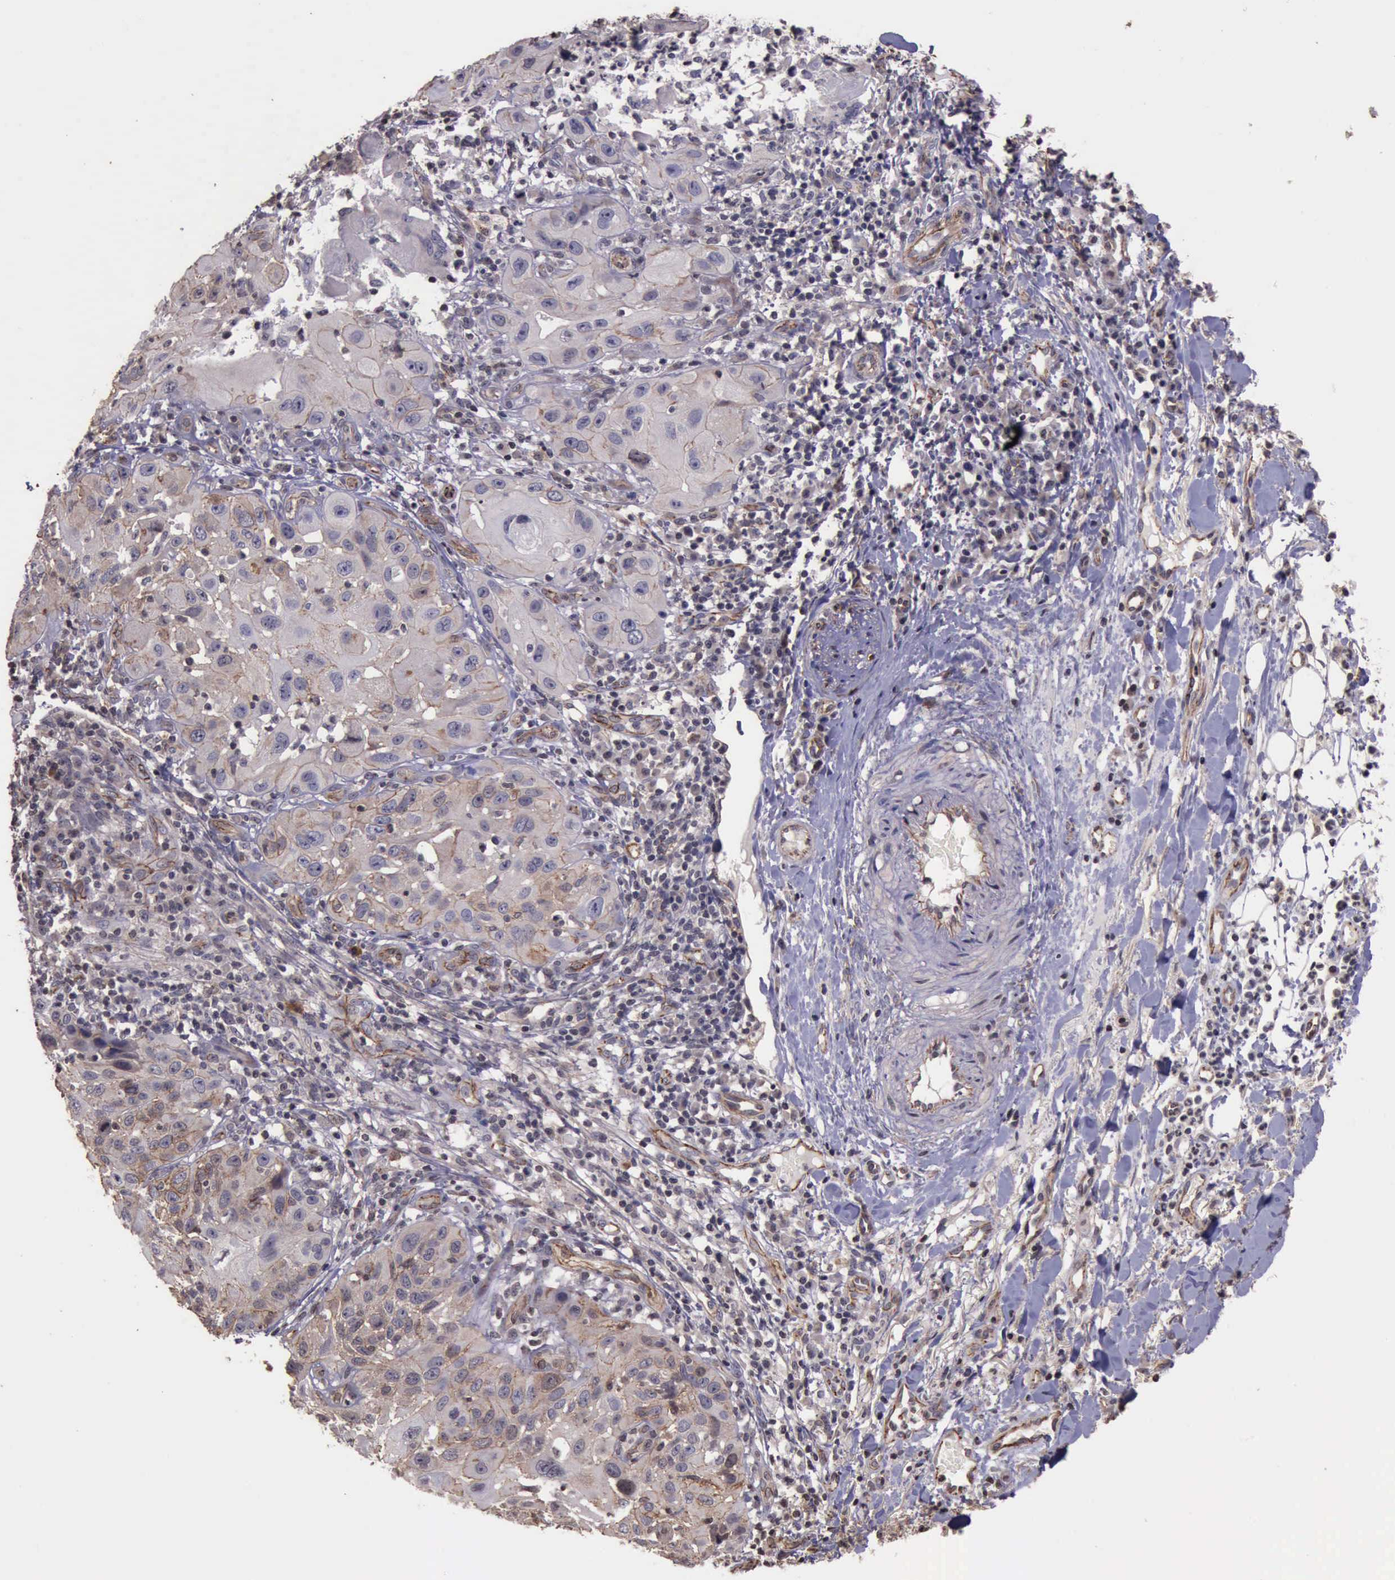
{"staining": {"intensity": "weak", "quantity": "25%-75%", "location": "cytoplasmic/membranous"}, "tissue": "skin cancer", "cell_type": "Tumor cells", "image_type": "cancer", "snomed": [{"axis": "morphology", "description": "Squamous cell carcinoma, NOS"}, {"axis": "topography", "description": "Skin"}], "caption": "The immunohistochemical stain shows weak cytoplasmic/membranous positivity in tumor cells of skin squamous cell carcinoma tissue.", "gene": "CTNNB1", "patient": {"sex": "female", "age": 89}}